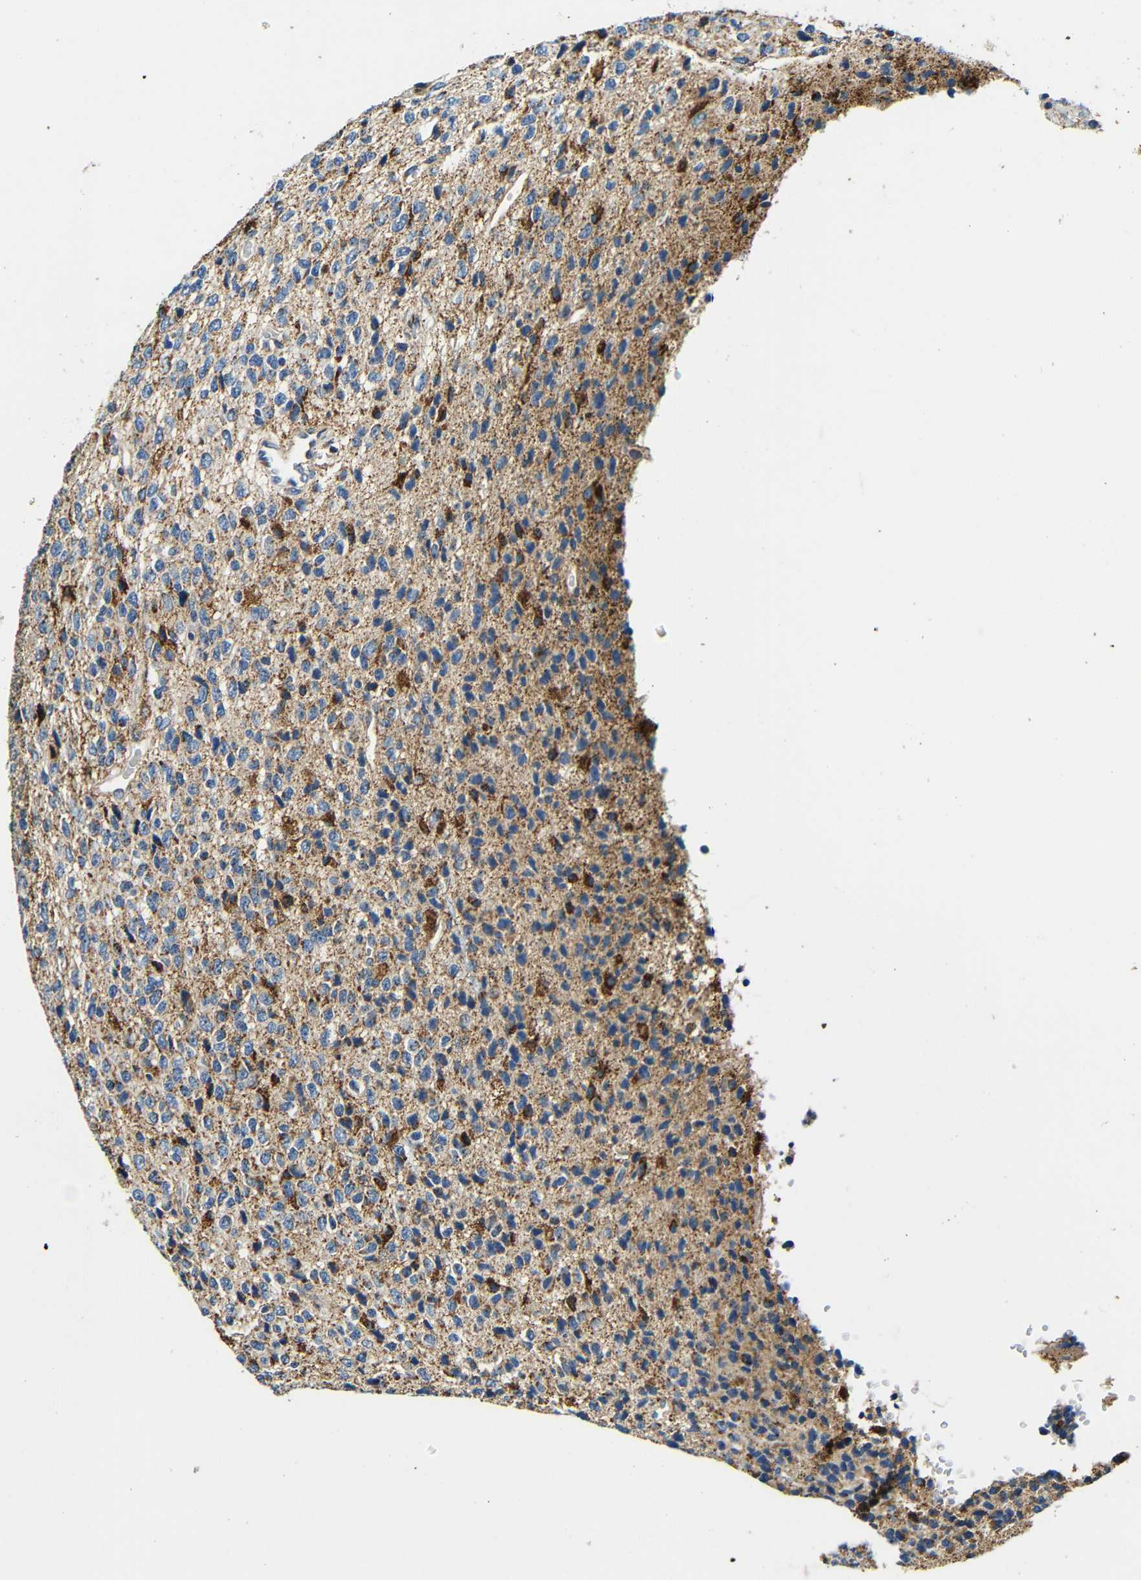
{"staining": {"intensity": "moderate", "quantity": "25%-75%", "location": "cytoplasmic/membranous"}, "tissue": "glioma", "cell_type": "Tumor cells", "image_type": "cancer", "snomed": [{"axis": "morphology", "description": "Glioma, malignant, High grade"}, {"axis": "topography", "description": "pancreas cauda"}], "caption": "Immunohistochemistry (DAB) staining of high-grade glioma (malignant) displays moderate cytoplasmic/membranous protein staining in approximately 25%-75% of tumor cells.", "gene": "GALNT18", "patient": {"sex": "male", "age": 60}}